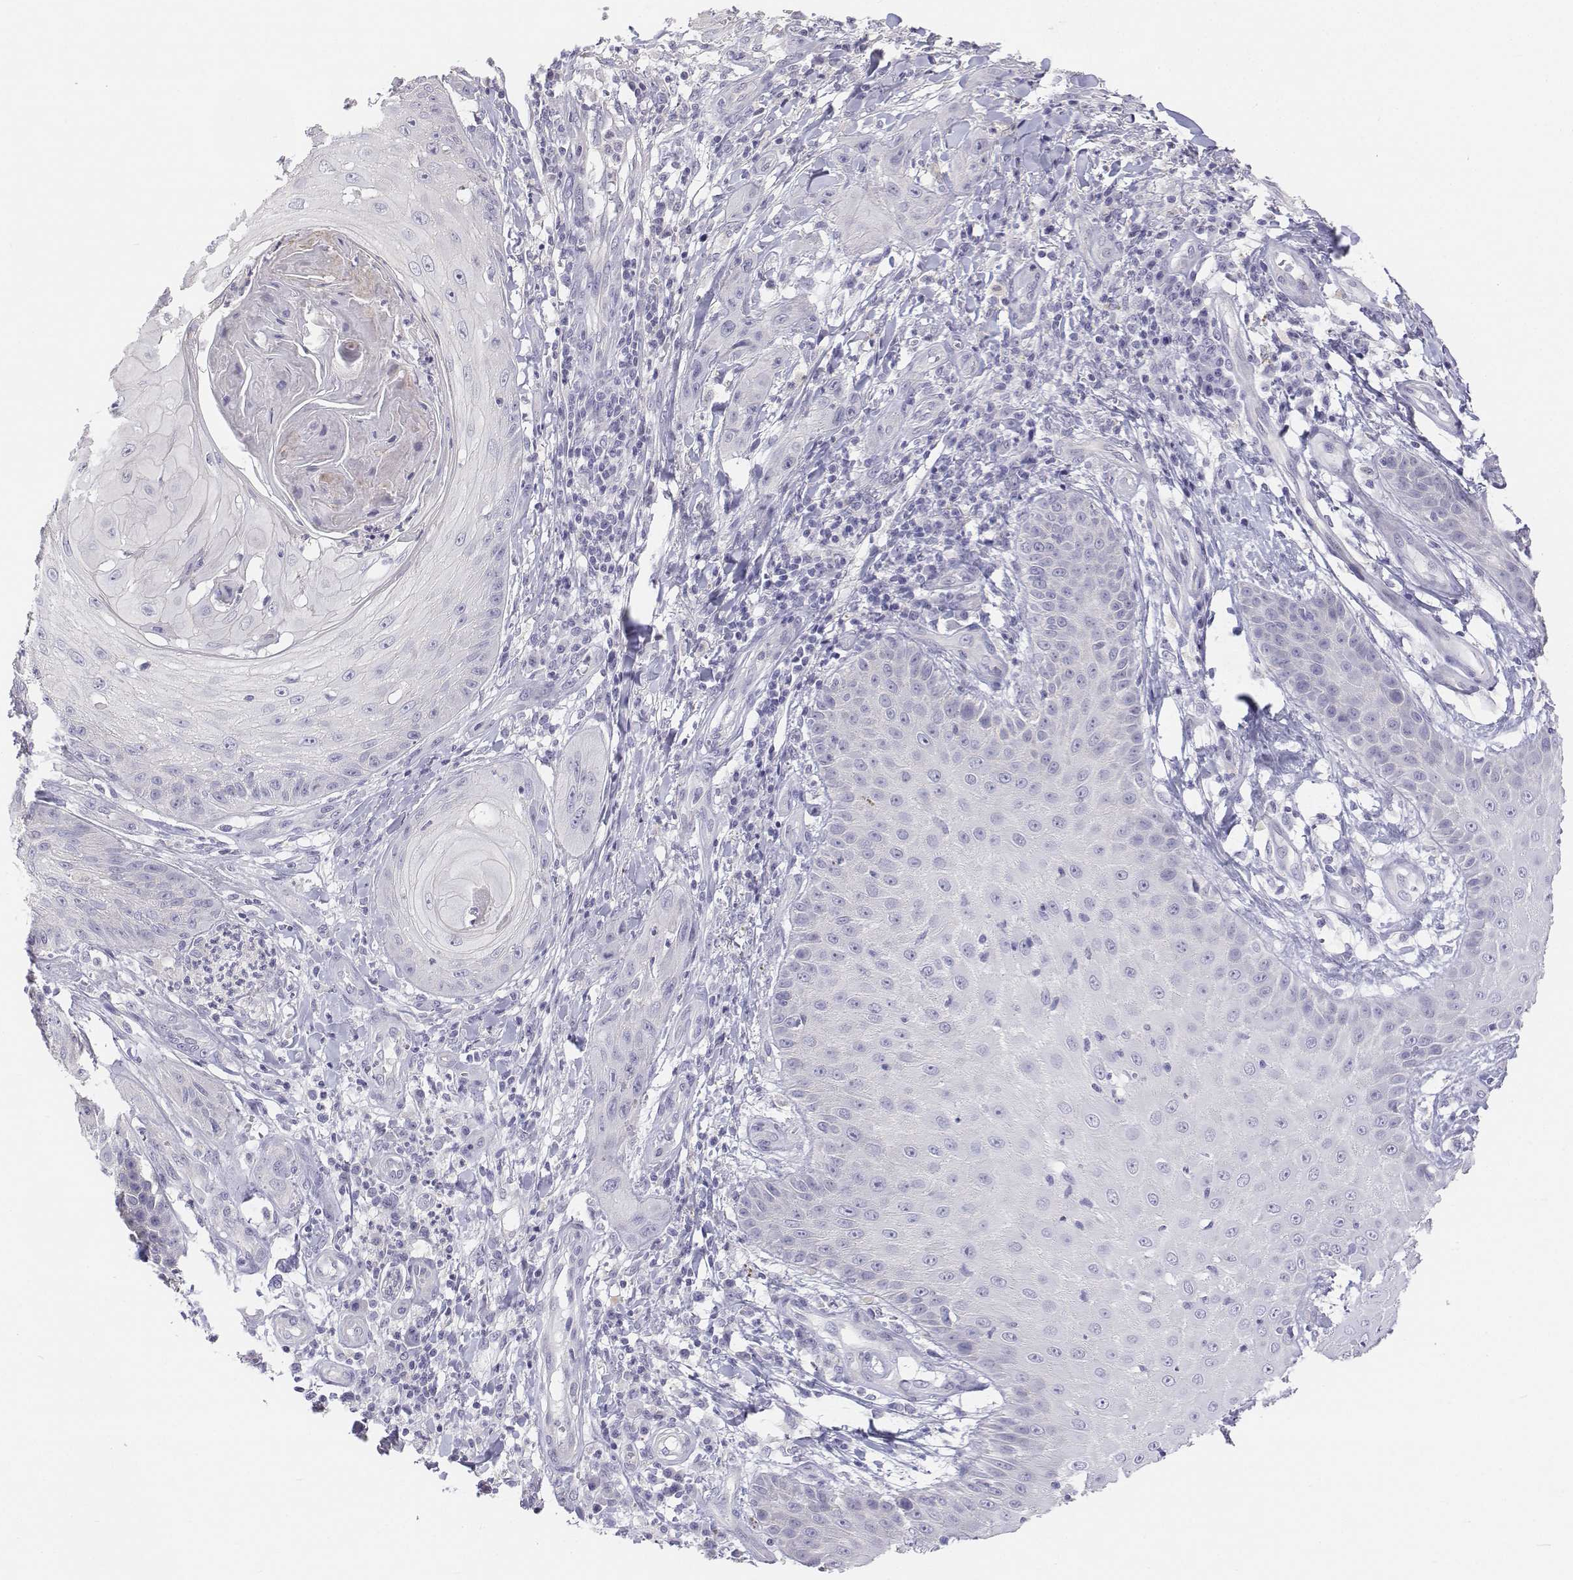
{"staining": {"intensity": "negative", "quantity": "none", "location": "none"}, "tissue": "skin cancer", "cell_type": "Tumor cells", "image_type": "cancer", "snomed": [{"axis": "morphology", "description": "Squamous cell carcinoma, NOS"}, {"axis": "topography", "description": "Skin"}], "caption": "This is an IHC histopathology image of human squamous cell carcinoma (skin). There is no positivity in tumor cells.", "gene": "LGSN", "patient": {"sex": "male", "age": 70}}